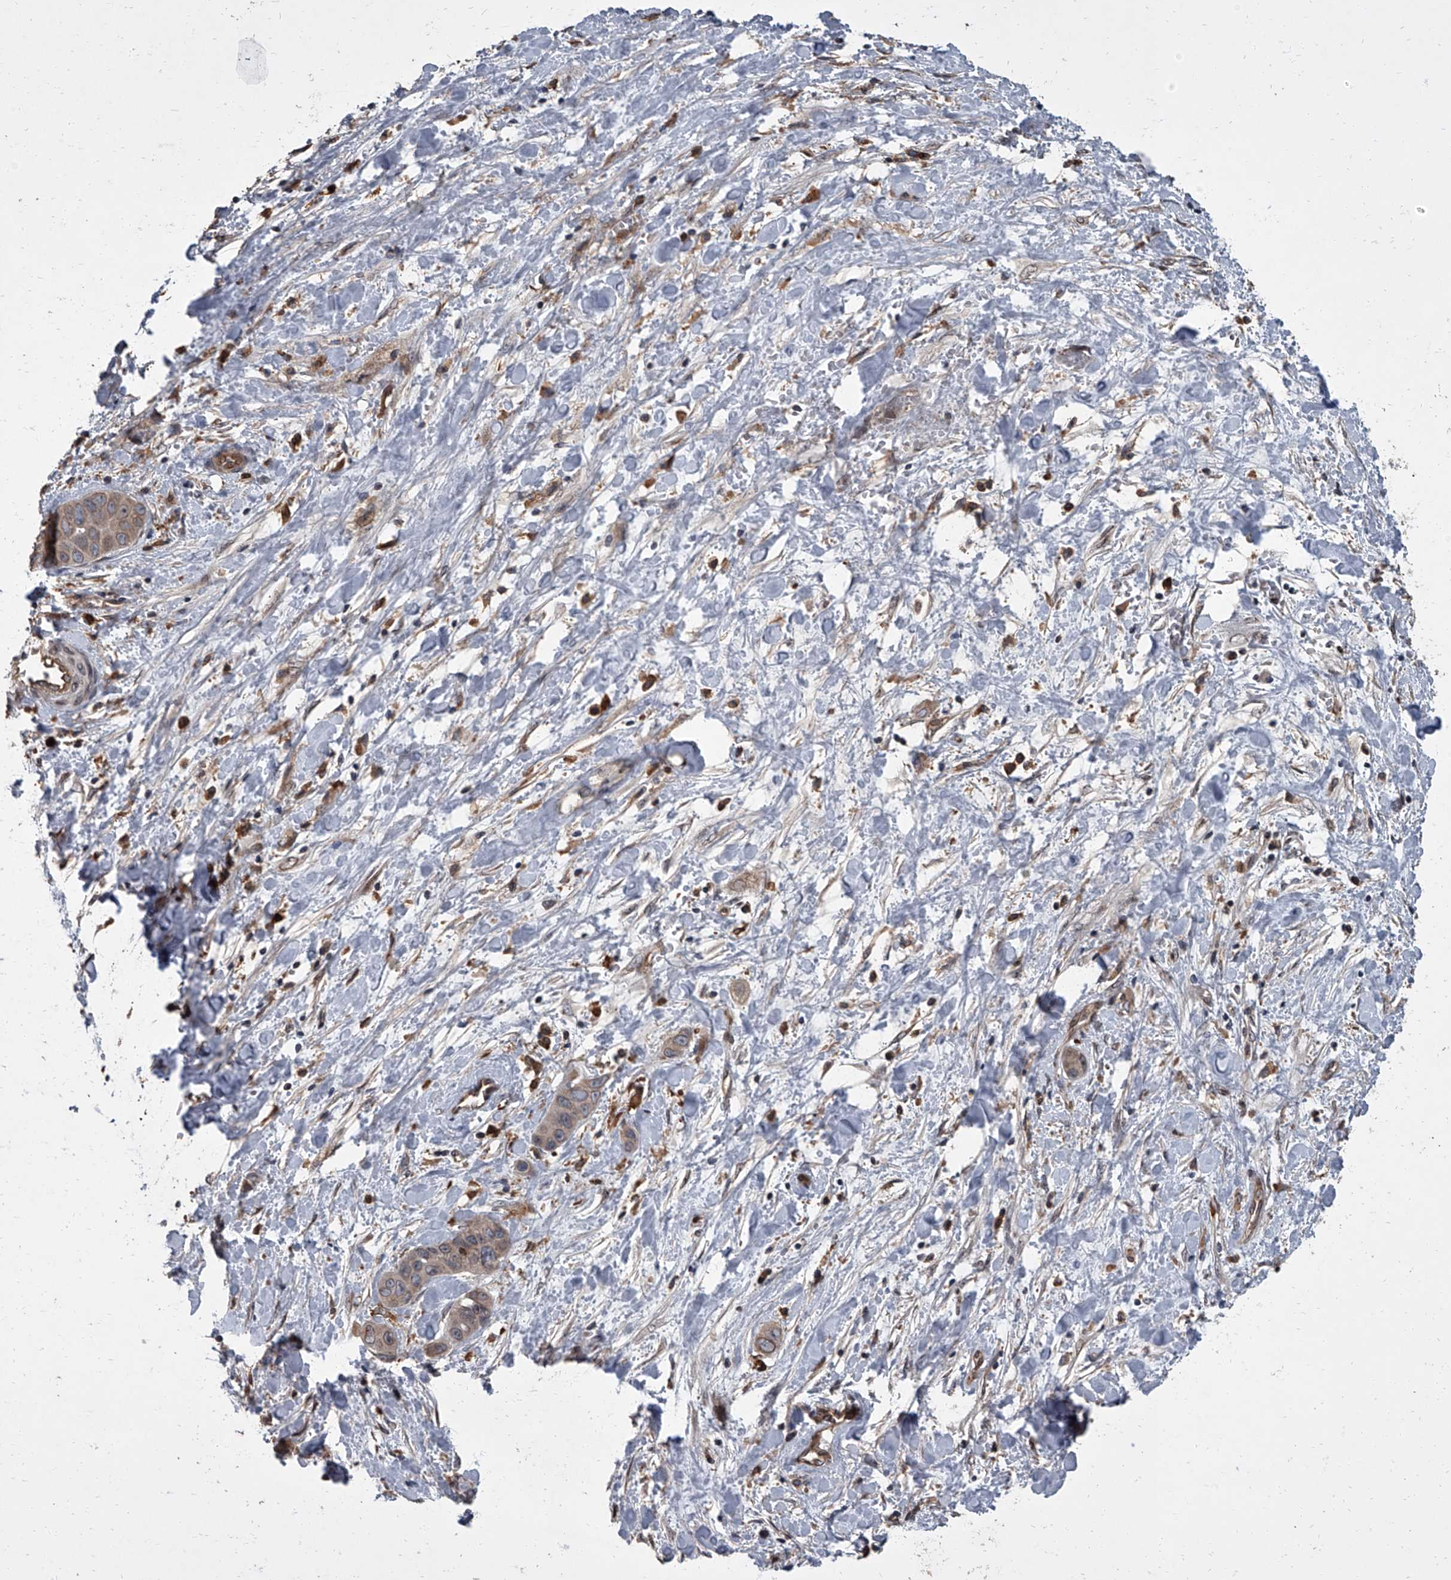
{"staining": {"intensity": "negative", "quantity": "none", "location": "none"}, "tissue": "liver cancer", "cell_type": "Tumor cells", "image_type": "cancer", "snomed": [{"axis": "morphology", "description": "Cholangiocarcinoma"}, {"axis": "topography", "description": "Liver"}], "caption": "Tumor cells are negative for brown protein staining in liver cholangiocarcinoma. (DAB immunohistochemistry (IHC) visualized using brightfield microscopy, high magnification).", "gene": "LRRC8C", "patient": {"sex": "female", "age": 52}}